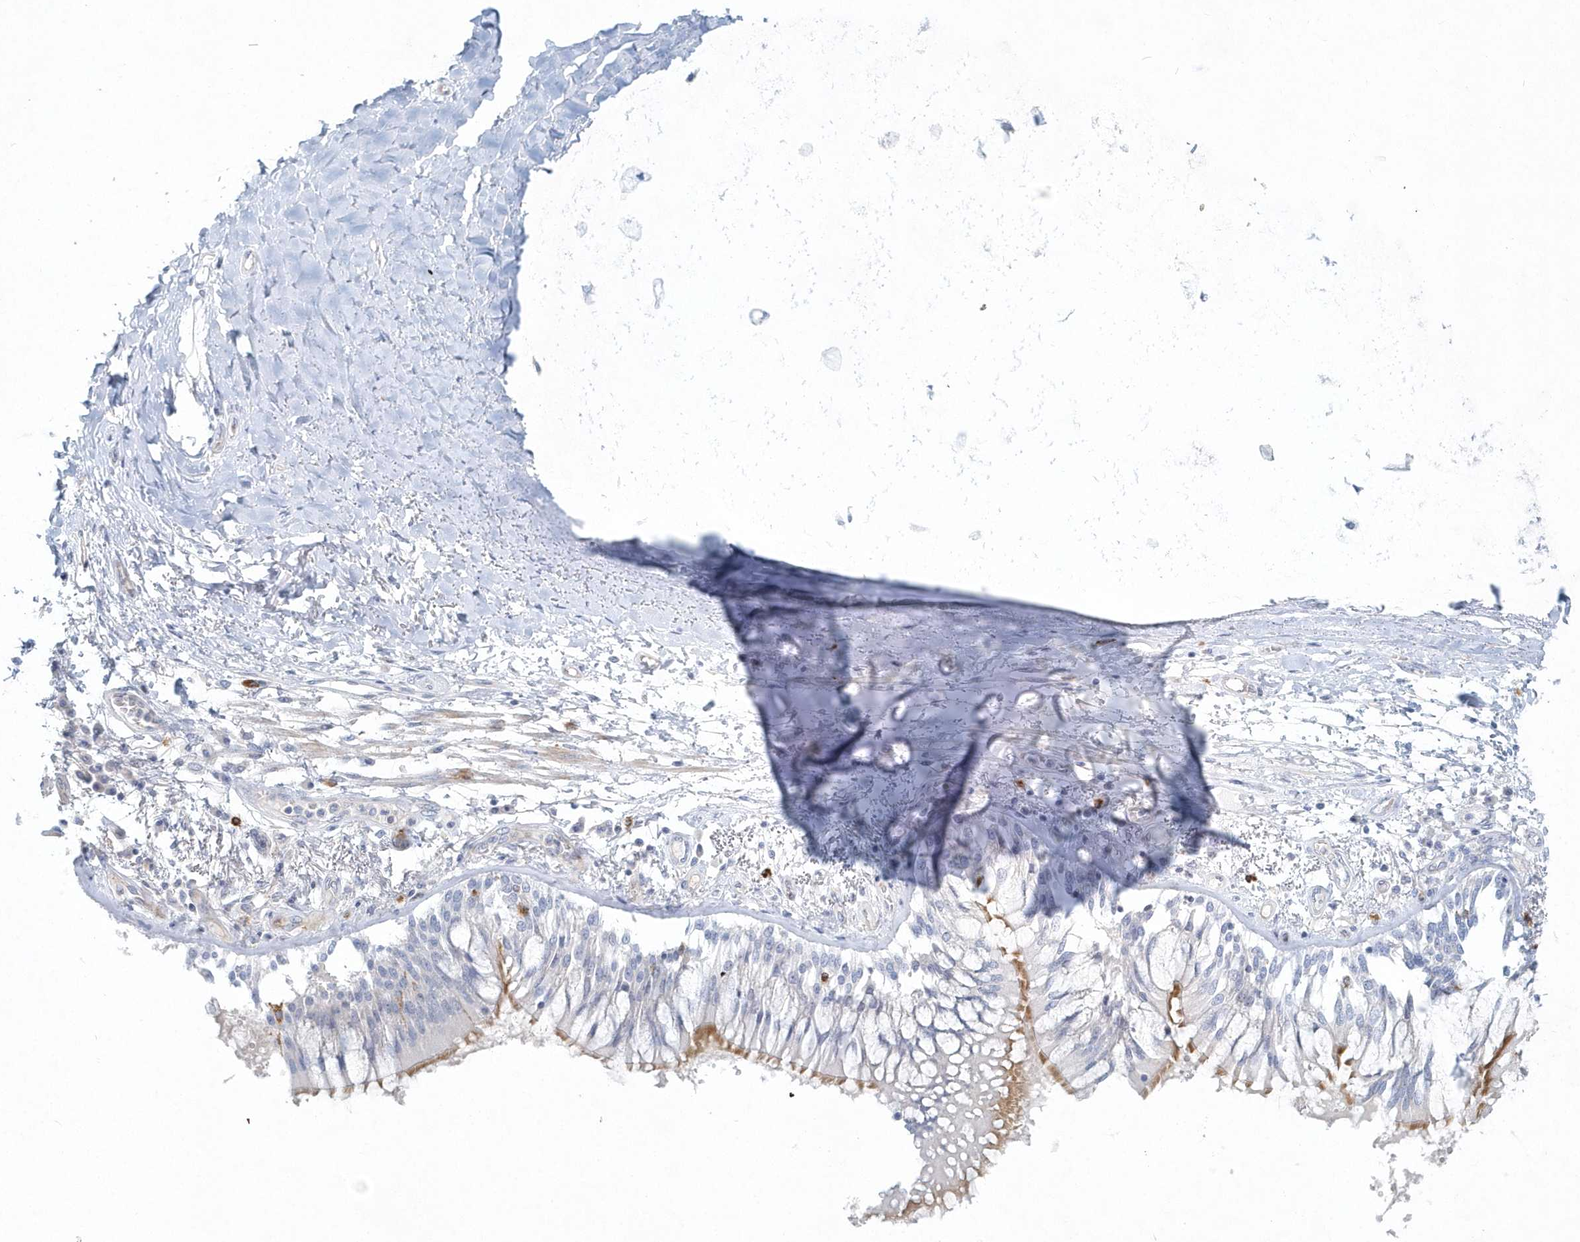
{"staining": {"intensity": "negative", "quantity": "none", "location": "none"}, "tissue": "adipose tissue", "cell_type": "Adipocytes", "image_type": "normal", "snomed": [{"axis": "morphology", "description": "Normal tissue, NOS"}, {"axis": "topography", "description": "Cartilage tissue"}, {"axis": "topography", "description": "Bronchus"}, {"axis": "topography", "description": "Lung"}, {"axis": "topography", "description": "Peripheral nerve tissue"}], "caption": "This is an immunohistochemistry (IHC) histopathology image of normal human adipose tissue. There is no expression in adipocytes.", "gene": "DNAH1", "patient": {"sex": "female", "age": 49}}